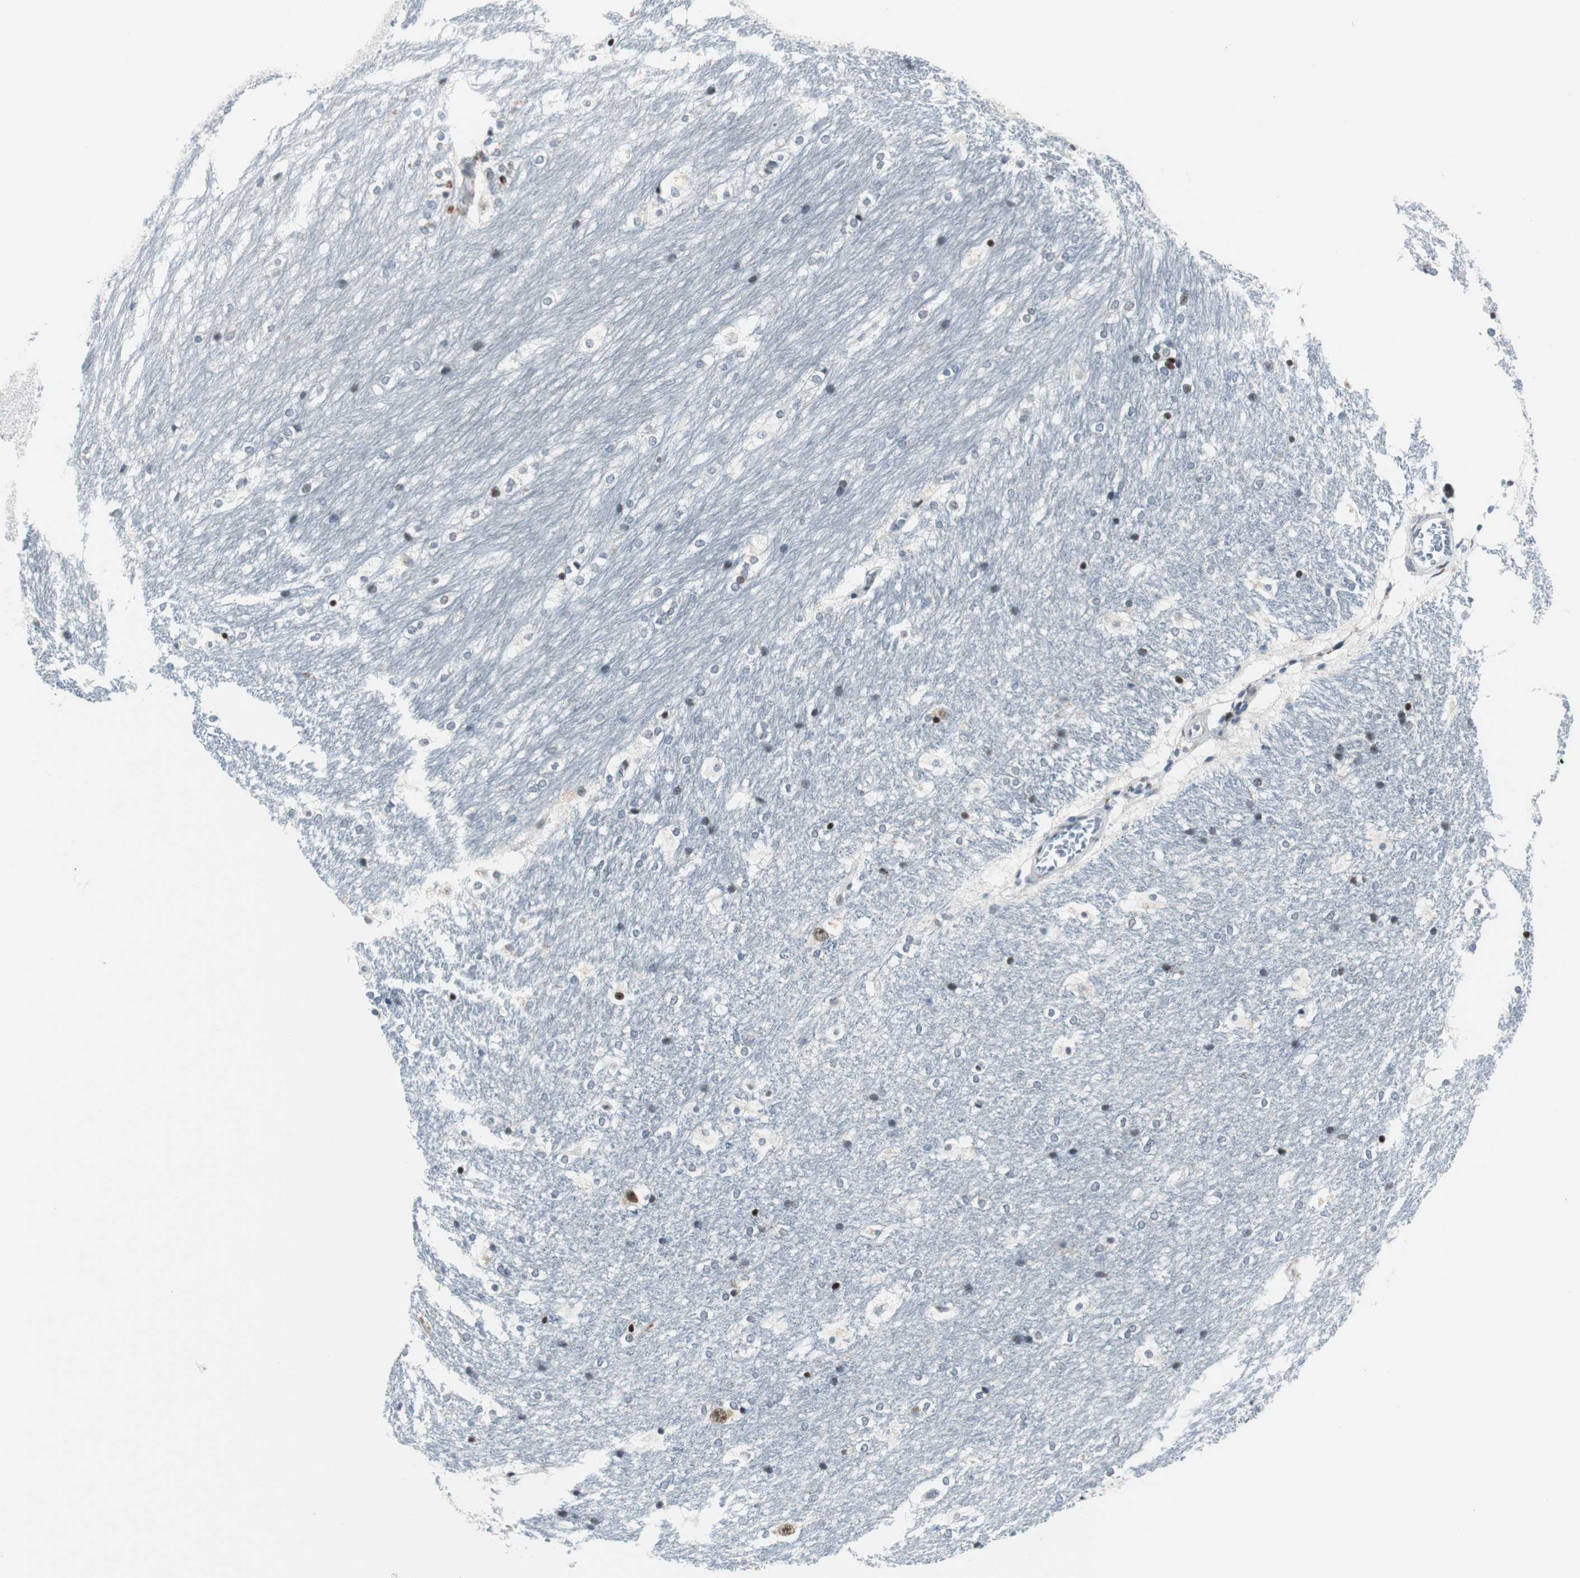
{"staining": {"intensity": "moderate", "quantity": "25%-75%", "location": "nuclear"}, "tissue": "hippocampus", "cell_type": "Glial cells", "image_type": "normal", "snomed": [{"axis": "morphology", "description": "Normal tissue, NOS"}, {"axis": "topography", "description": "Hippocampus"}], "caption": "Immunohistochemical staining of unremarkable human hippocampus shows moderate nuclear protein expression in approximately 25%-75% of glial cells.", "gene": "MTA1", "patient": {"sex": "female", "age": 19}}